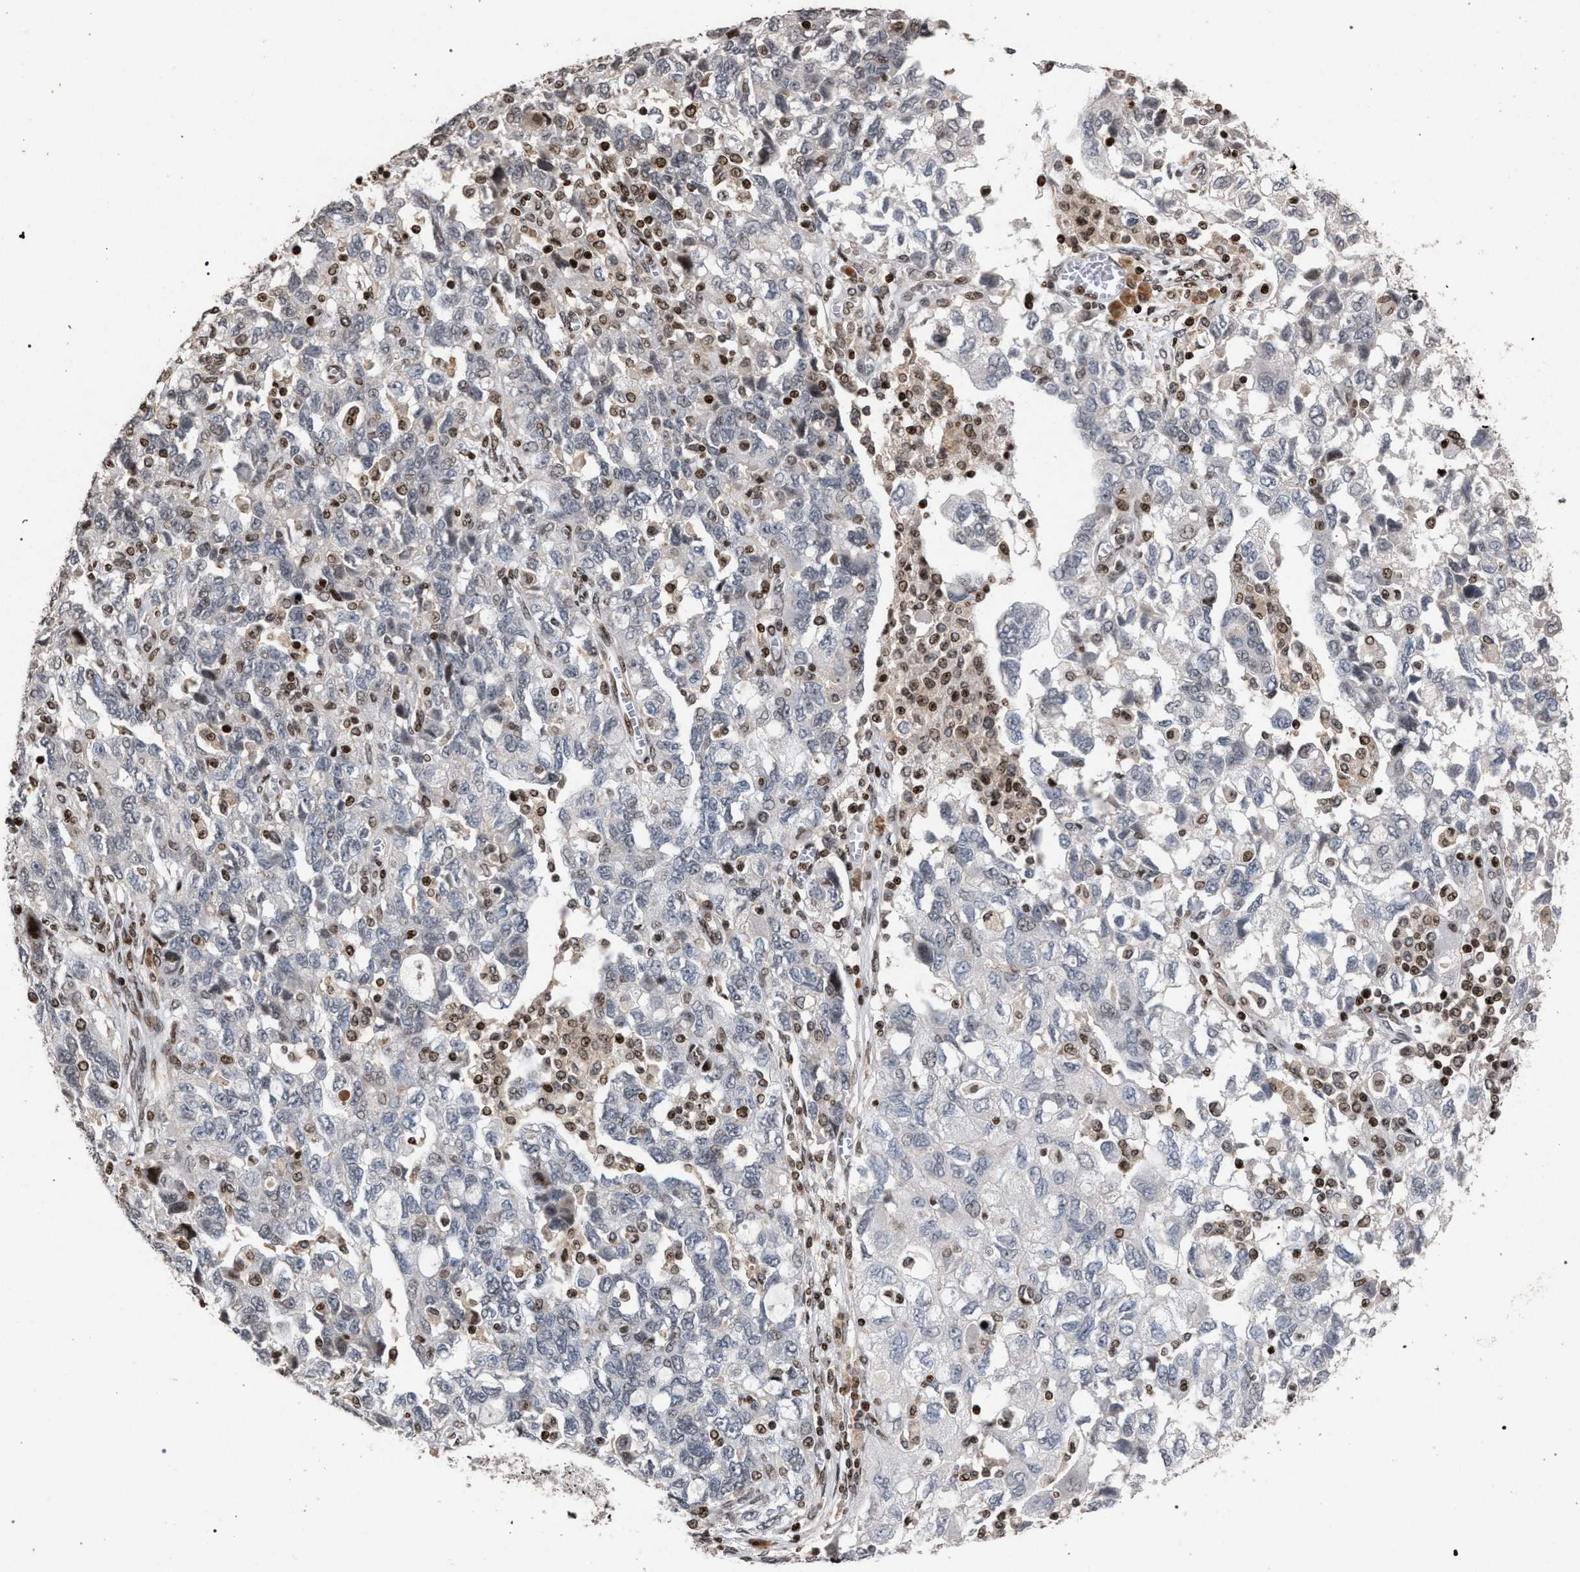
{"staining": {"intensity": "negative", "quantity": "none", "location": "none"}, "tissue": "ovarian cancer", "cell_type": "Tumor cells", "image_type": "cancer", "snomed": [{"axis": "morphology", "description": "Carcinoma, NOS"}, {"axis": "morphology", "description": "Cystadenocarcinoma, serous, NOS"}, {"axis": "topography", "description": "Ovary"}], "caption": "Immunohistochemistry (IHC) photomicrograph of ovarian serous cystadenocarcinoma stained for a protein (brown), which demonstrates no expression in tumor cells.", "gene": "FOXD3", "patient": {"sex": "female", "age": 69}}